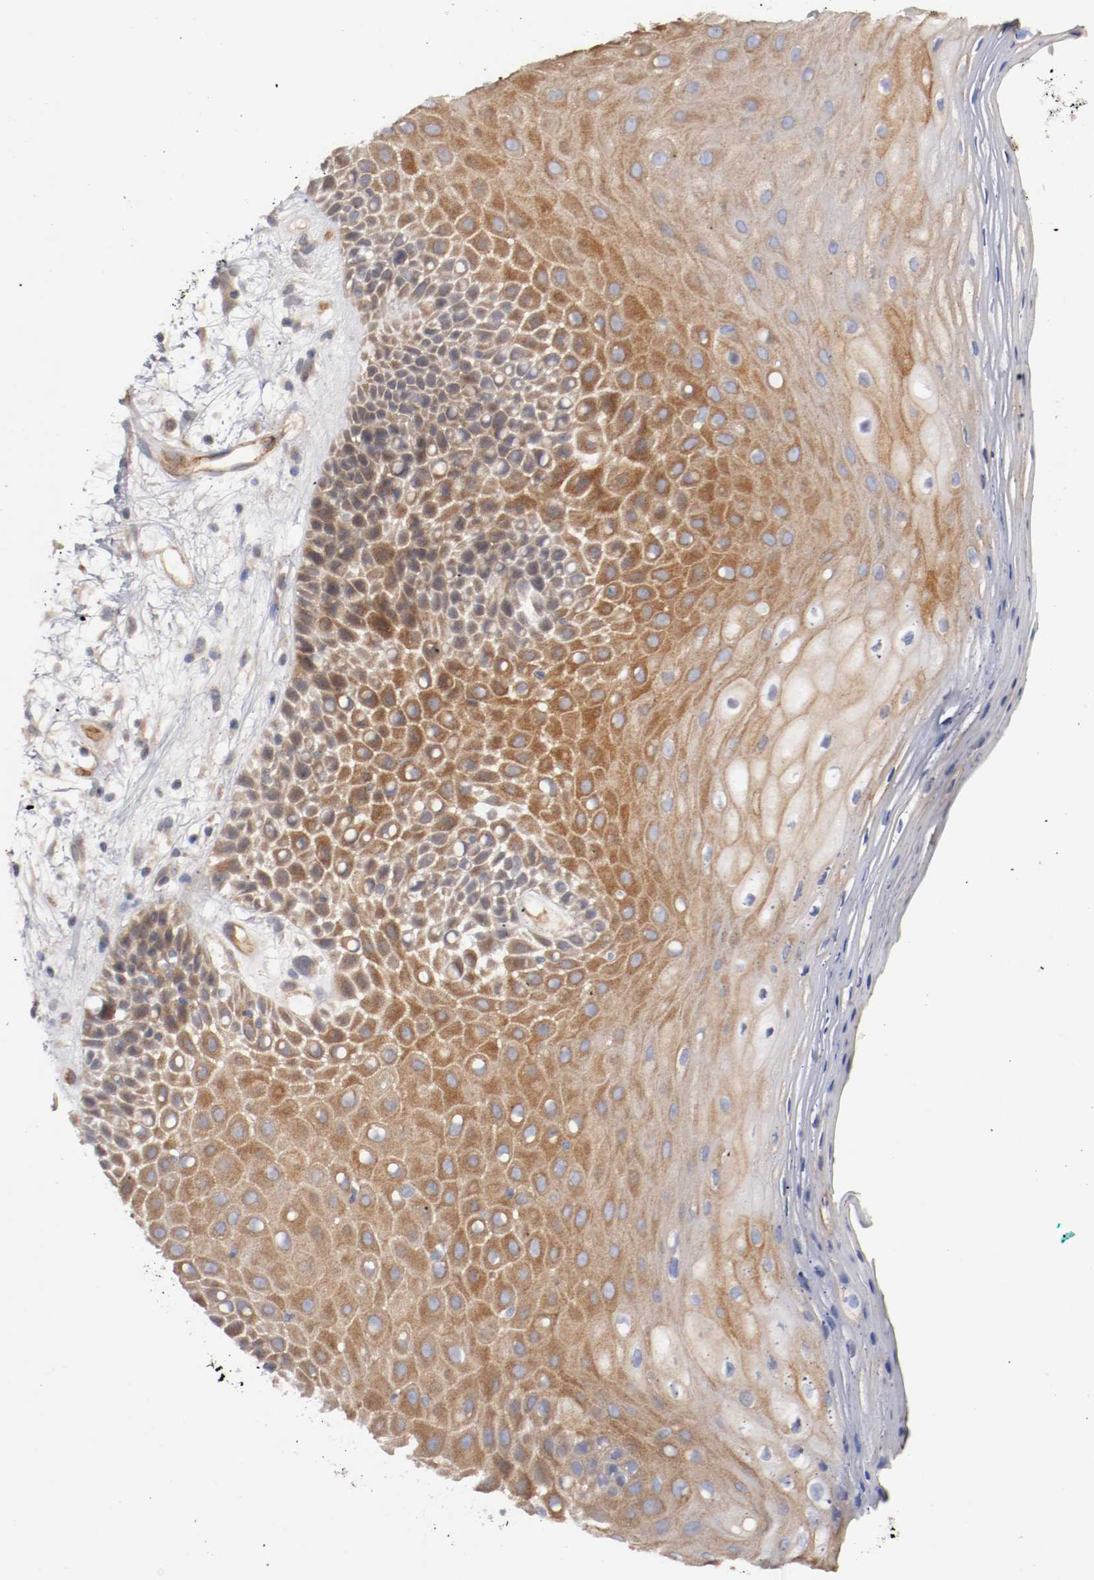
{"staining": {"intensity": "strong", "quantity": ">75%", "location": "cytoplasmic/membranous"}, "tissue": "oral mucosa", "cell_type": "Squamous epithelial cells", "image_type": "normal", "snomed": [{"axis": "morphology", "description": "Normal tissue, NOS"}, {"axis": "morphology", "description": "Squamous cell carcinoma, NOS"}, {"axis": "topography", "description": "Skeletal muscle"}, {"axis": "topography", "description": "Oral tissue"}, {"axis": "topography", "description": "Head-Neck"}], "caption": "Oral mucosa stained for a protein displays strong cytoplasmic/membranous positivity in squamous epithelial cells. (DAB IHC, brown staining for protein, blue staining for nuclei).", "gene": "TYK2", "patient": {"sex": "female", "age": 84}}